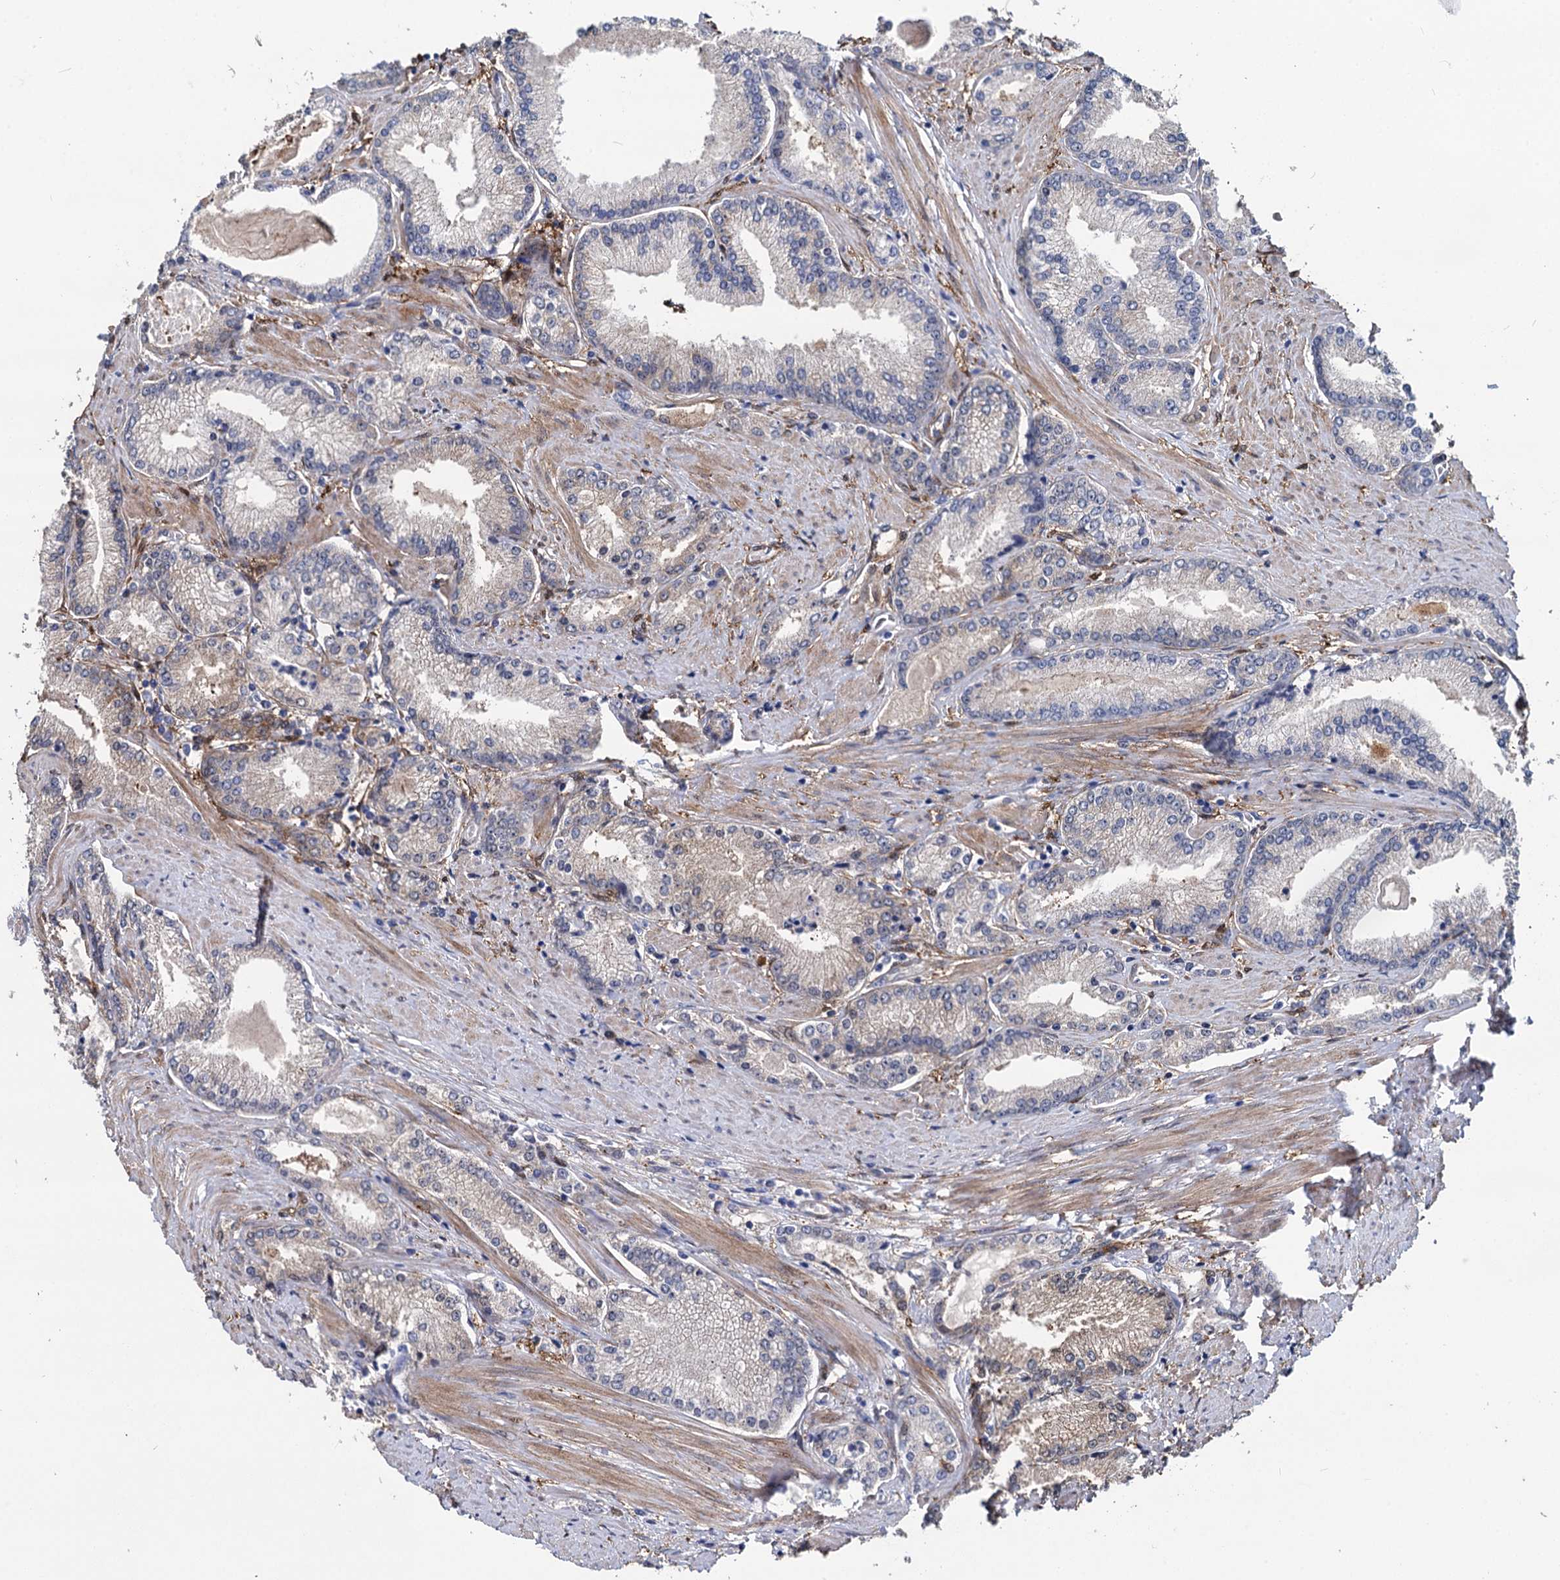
{"staining": {"intensity": "negative", "quantity": "none", "location": "none"}, "tissue": "prostate cancer", "cell_type": "Tumor cells", "image_type": "cancer", "snomed": [{"axis": "morphology", "description": "Adenocarcinoma, High grade"}, {"axis": "topography", "description": "Prostate"}], "caption": "Tumor cells are negative for protein expression in human prostate cancer. (Brightfield microscopy of DAB immunohistochemistry at high magnification).", "gene": "GSTM3", "patient": {"sex": "male", "age": 66}}